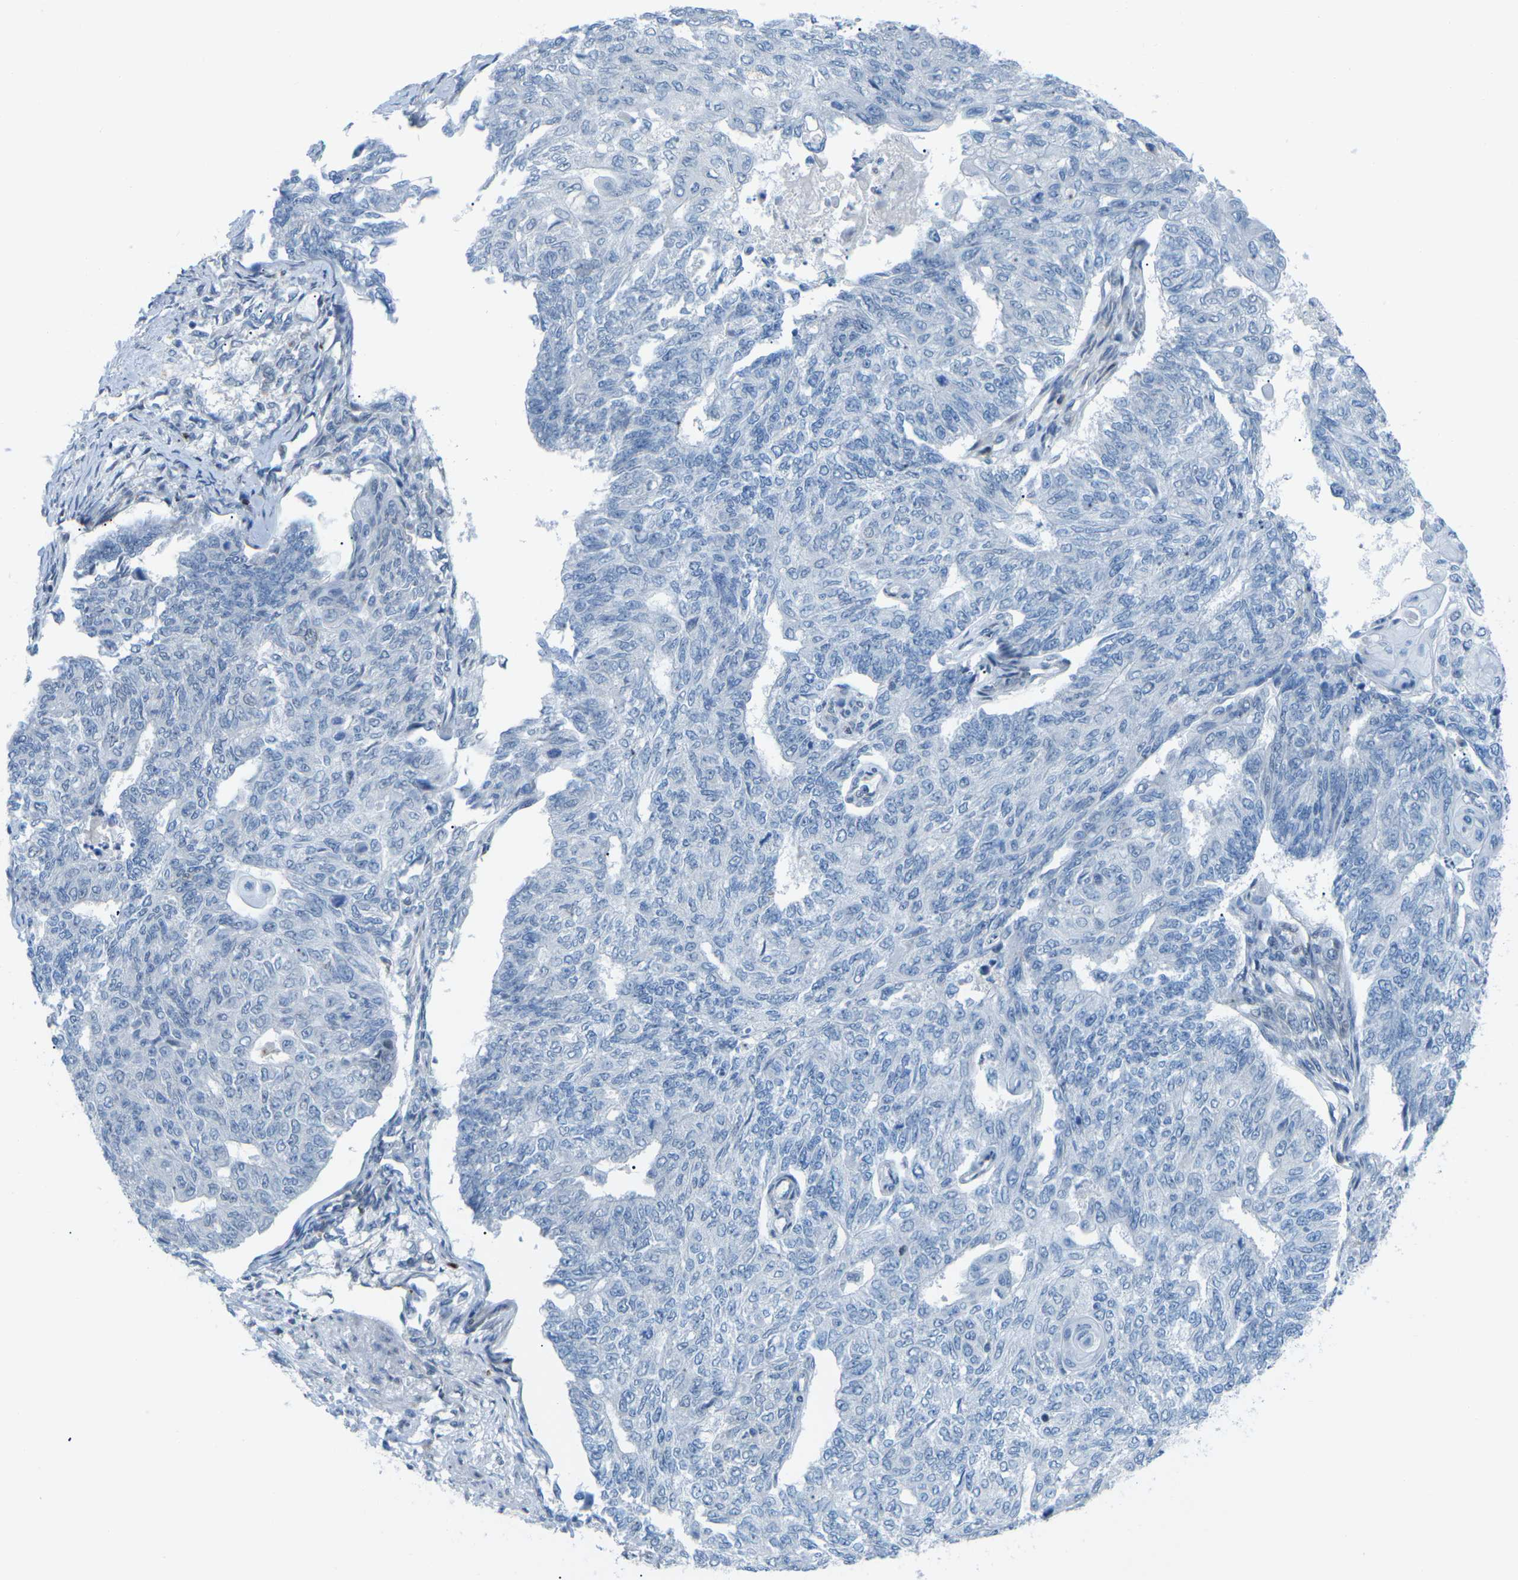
{"staining": {"intensity": "negative", "quantity": "none", "location": "none"}, "tissue": "endometrial cancer", "cell_type": "Tumor cells", "image_type": "cancer", "snomed": [{"axis": "morphology", "description": "Adenocarcinoma, NOS"}, {"axis": "topography", "description": "Endometrium"}], "caption": "A histopathology image of human adenocarcinoma (endometrial) is negative for staining in tumor cells. (DAB immunohistochemistry with hematoxylin counter stain).", "gene": "MBNL1", "patient": {"sex": "female", "age": 32}}